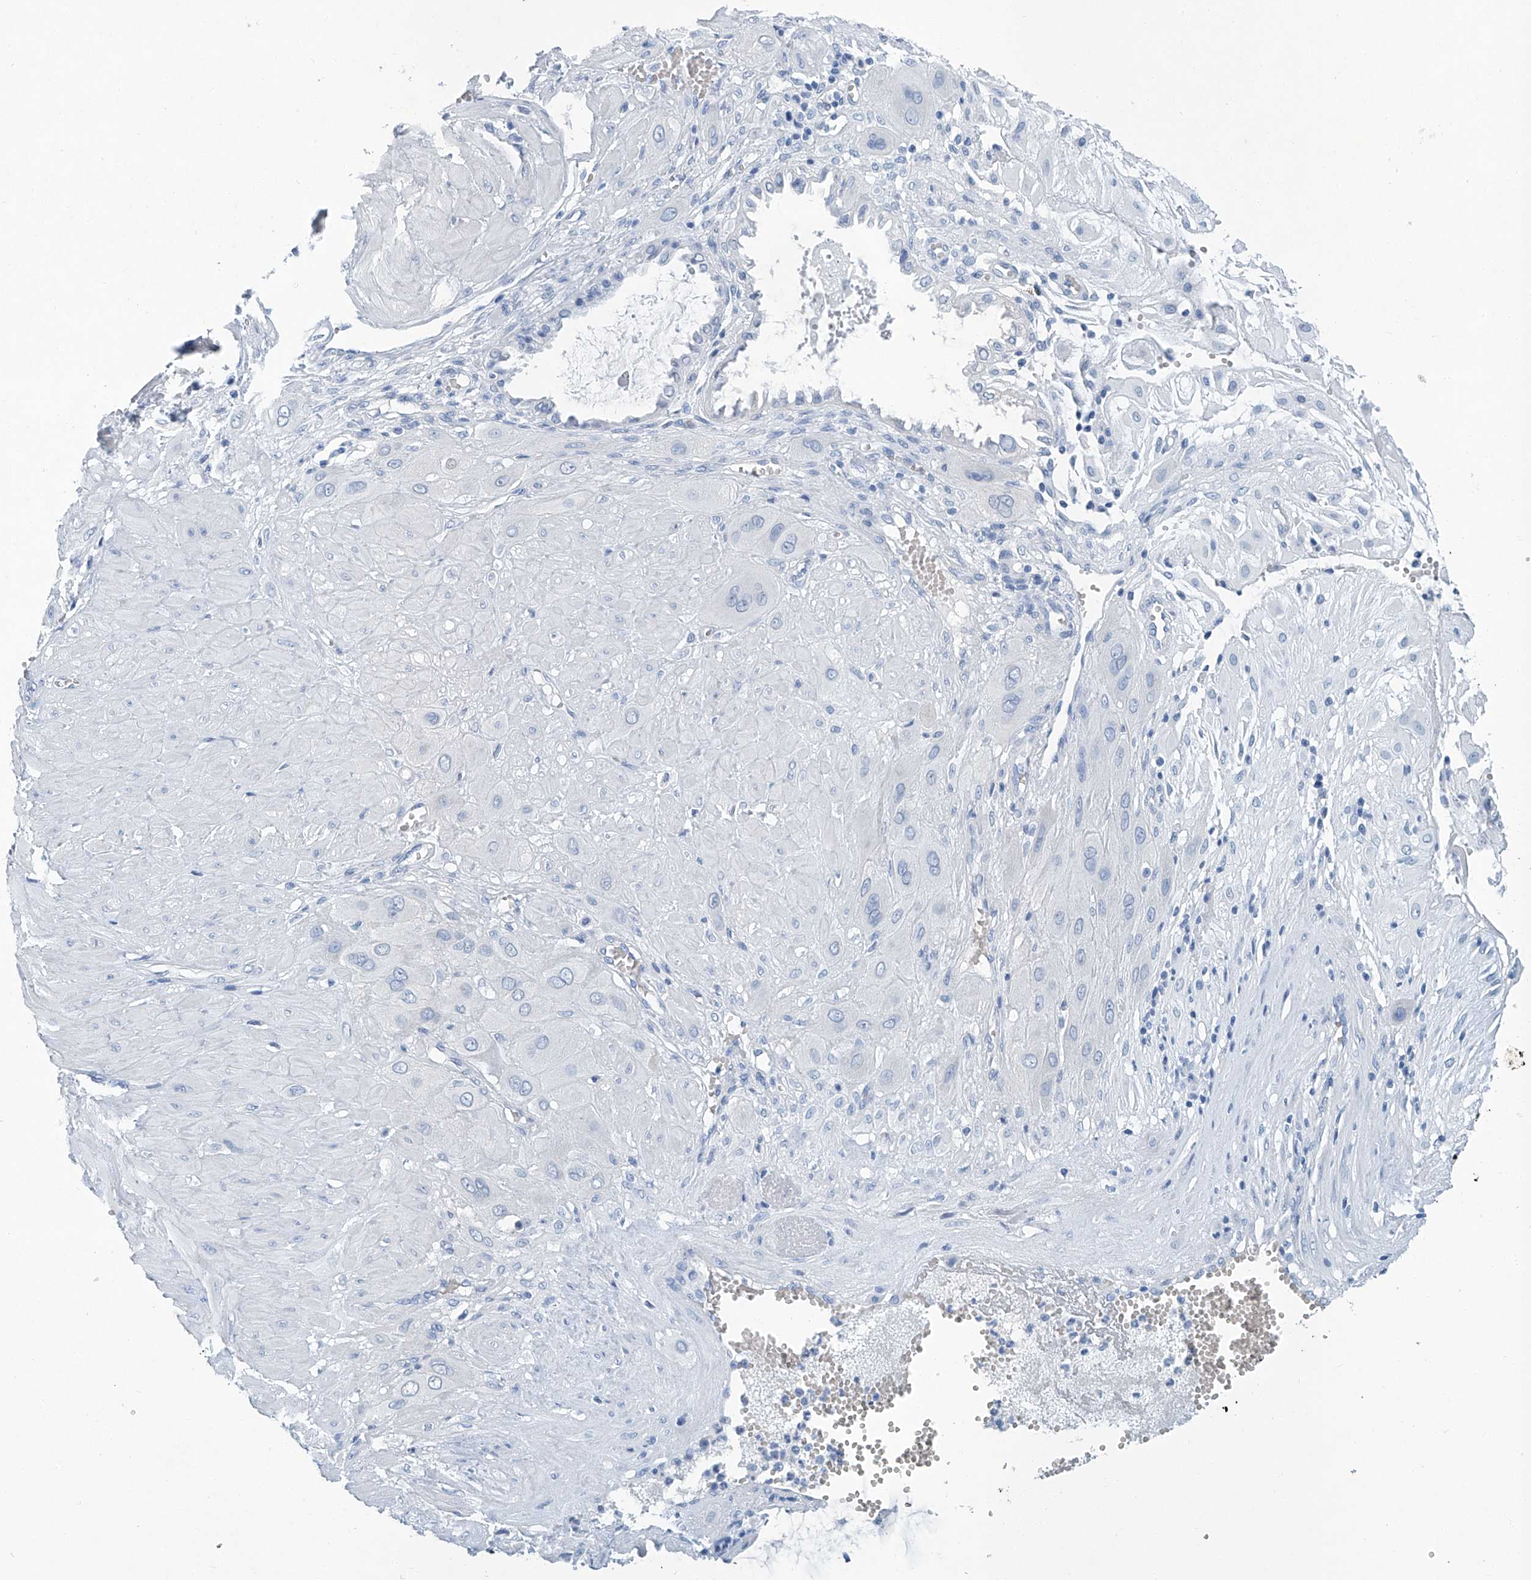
{"staining": {"intensity": "negative", "quantity": "none", "location": "none"}, "tissue": "cervical cancer", "cell_type": "Tumor cells", "image_type": "cancer", "snomed": [{"axis": "morphology", "description": "Squamous cell carcinoma, NOS"}, {"axis": "topography", "description": "Cervix"}], "caption": "The micrograph reveals no significant staining in tumor cells of cervical cancer.", "gene": "CYP2A7", "patient": {"sex": "female", "age": 34}}